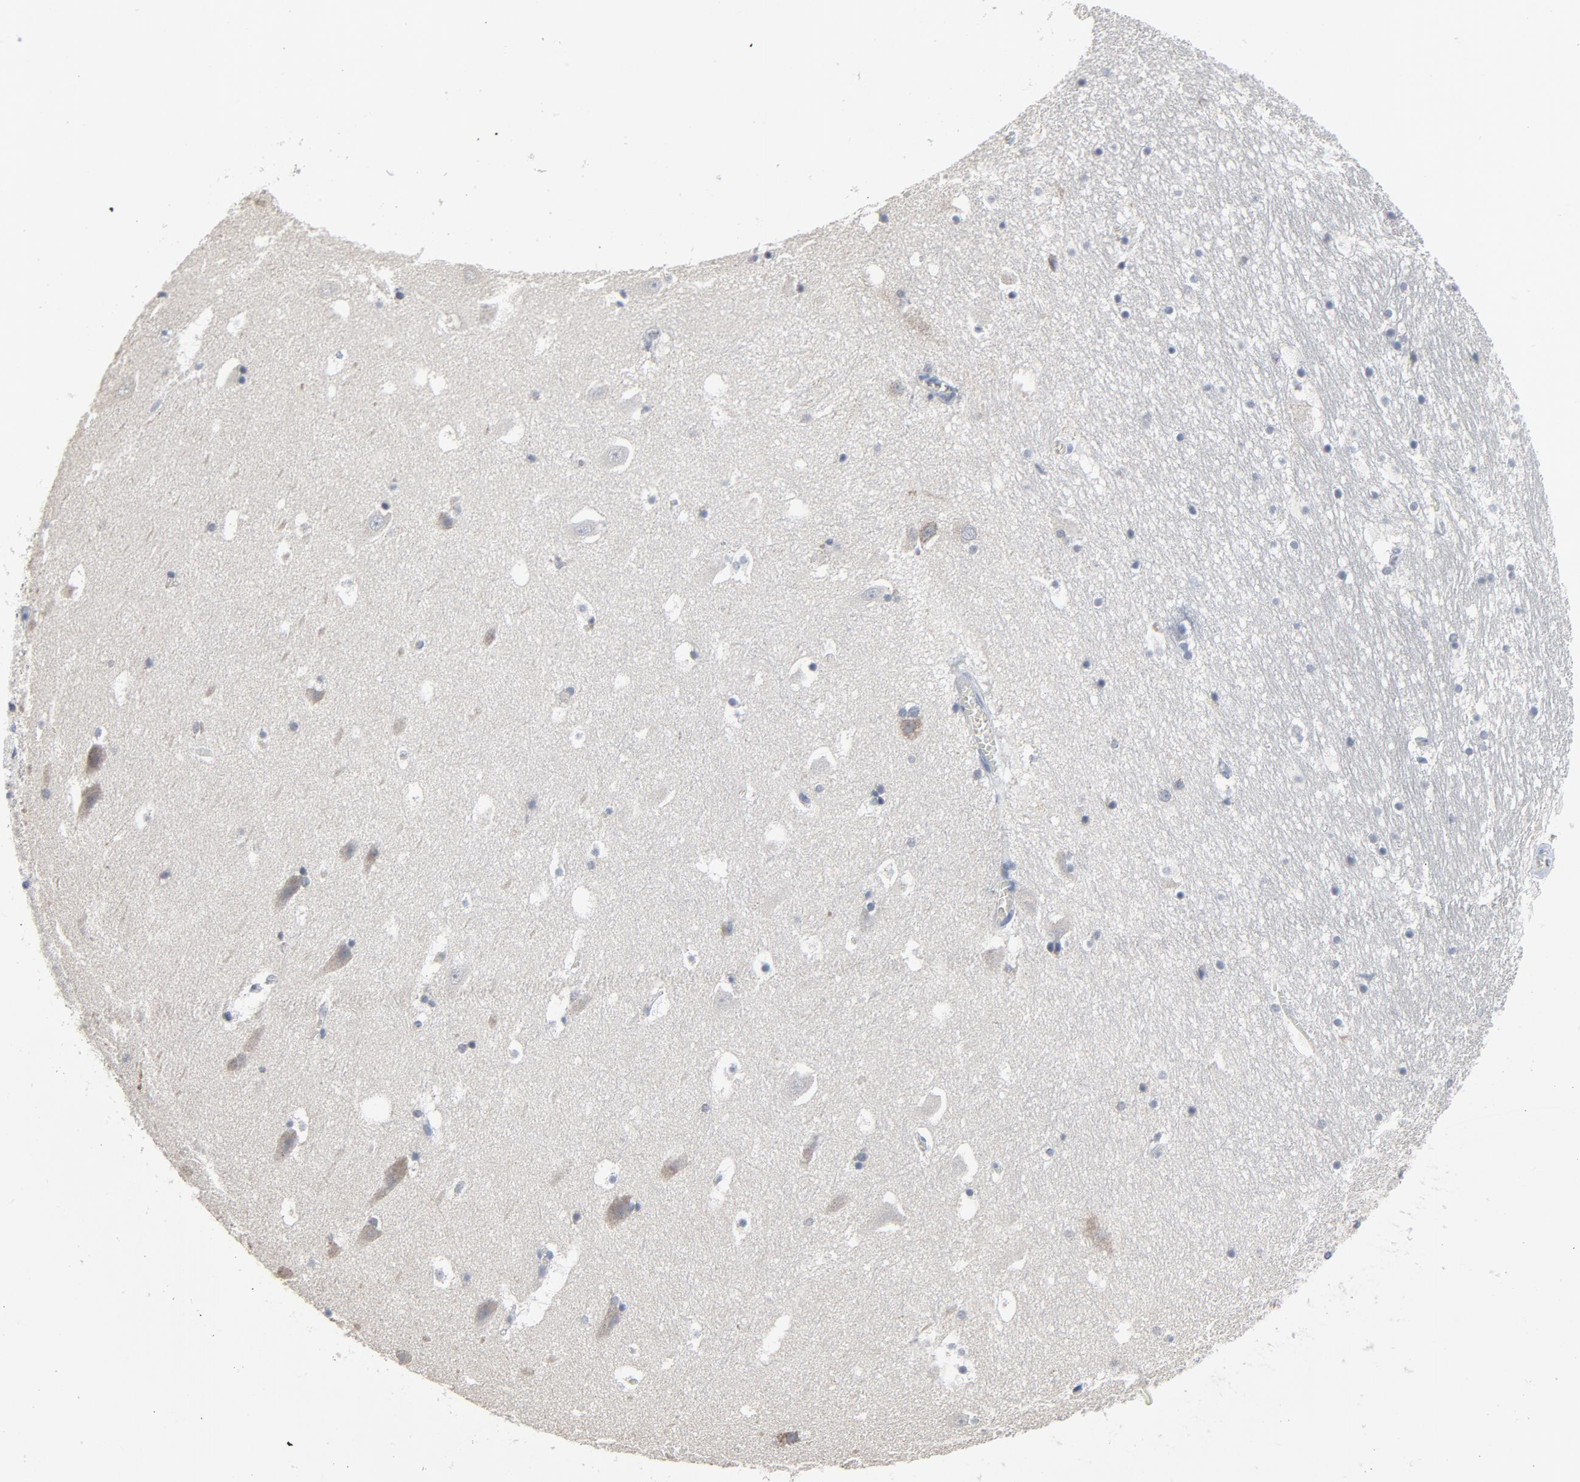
{"staining": {"intensity": "negative", "quantity": "none", "location": "none"}, "tissue": "hippocampus", "cell_type": "Glial cells", "image_type": "normal", "snomed": [{"axis": "morphology", "description": "Normal tissue, NOS"}, {"axis": "topography", "description": "Hippocampus"}], "caption": "There is no significant expression in glial cells of hippocampus. (Immunohistochemistry (ihc), brightfield microscopy, high magnification).", "gene": "GPX2", "patient": {"sex": "male", "age": 45}}